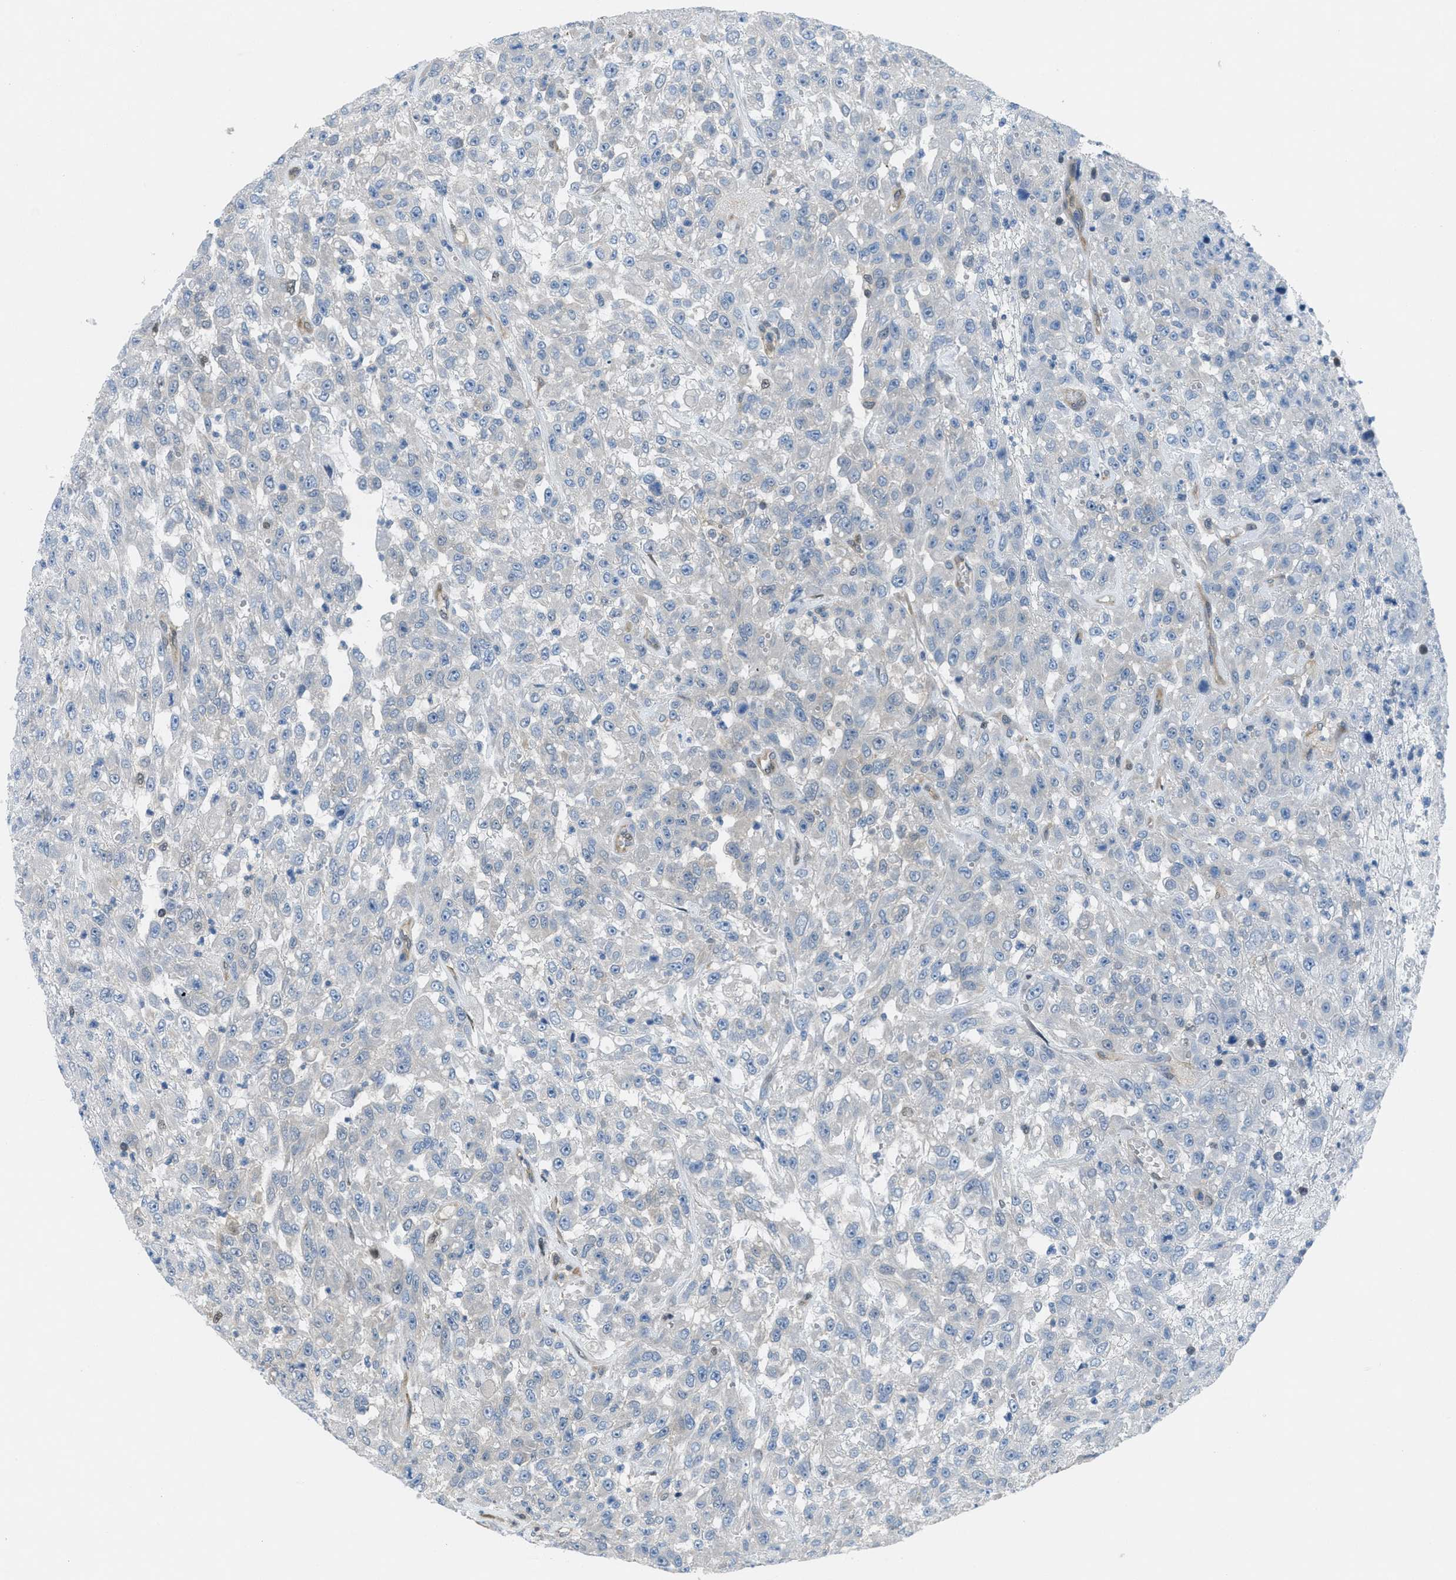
{"staining": {"intensity": "negative", "quantity": "none", "location": "none"}, "tissue": "urothelial cancer", "cell_type": "Tumor cells", "image_type": "cancer", "snomed": [{"axis": "morphology", "description": "Urothelial carcinoma, High grade"}, {"axis": "topography", "description": "Urinary bladder"}], "caption": "Image shows no protein positivity in tumor cells of high-grade urothelial carcinoma tissue.", "gene": "PIP5K1C", "patient": {"sex": "male", "age": 46}}